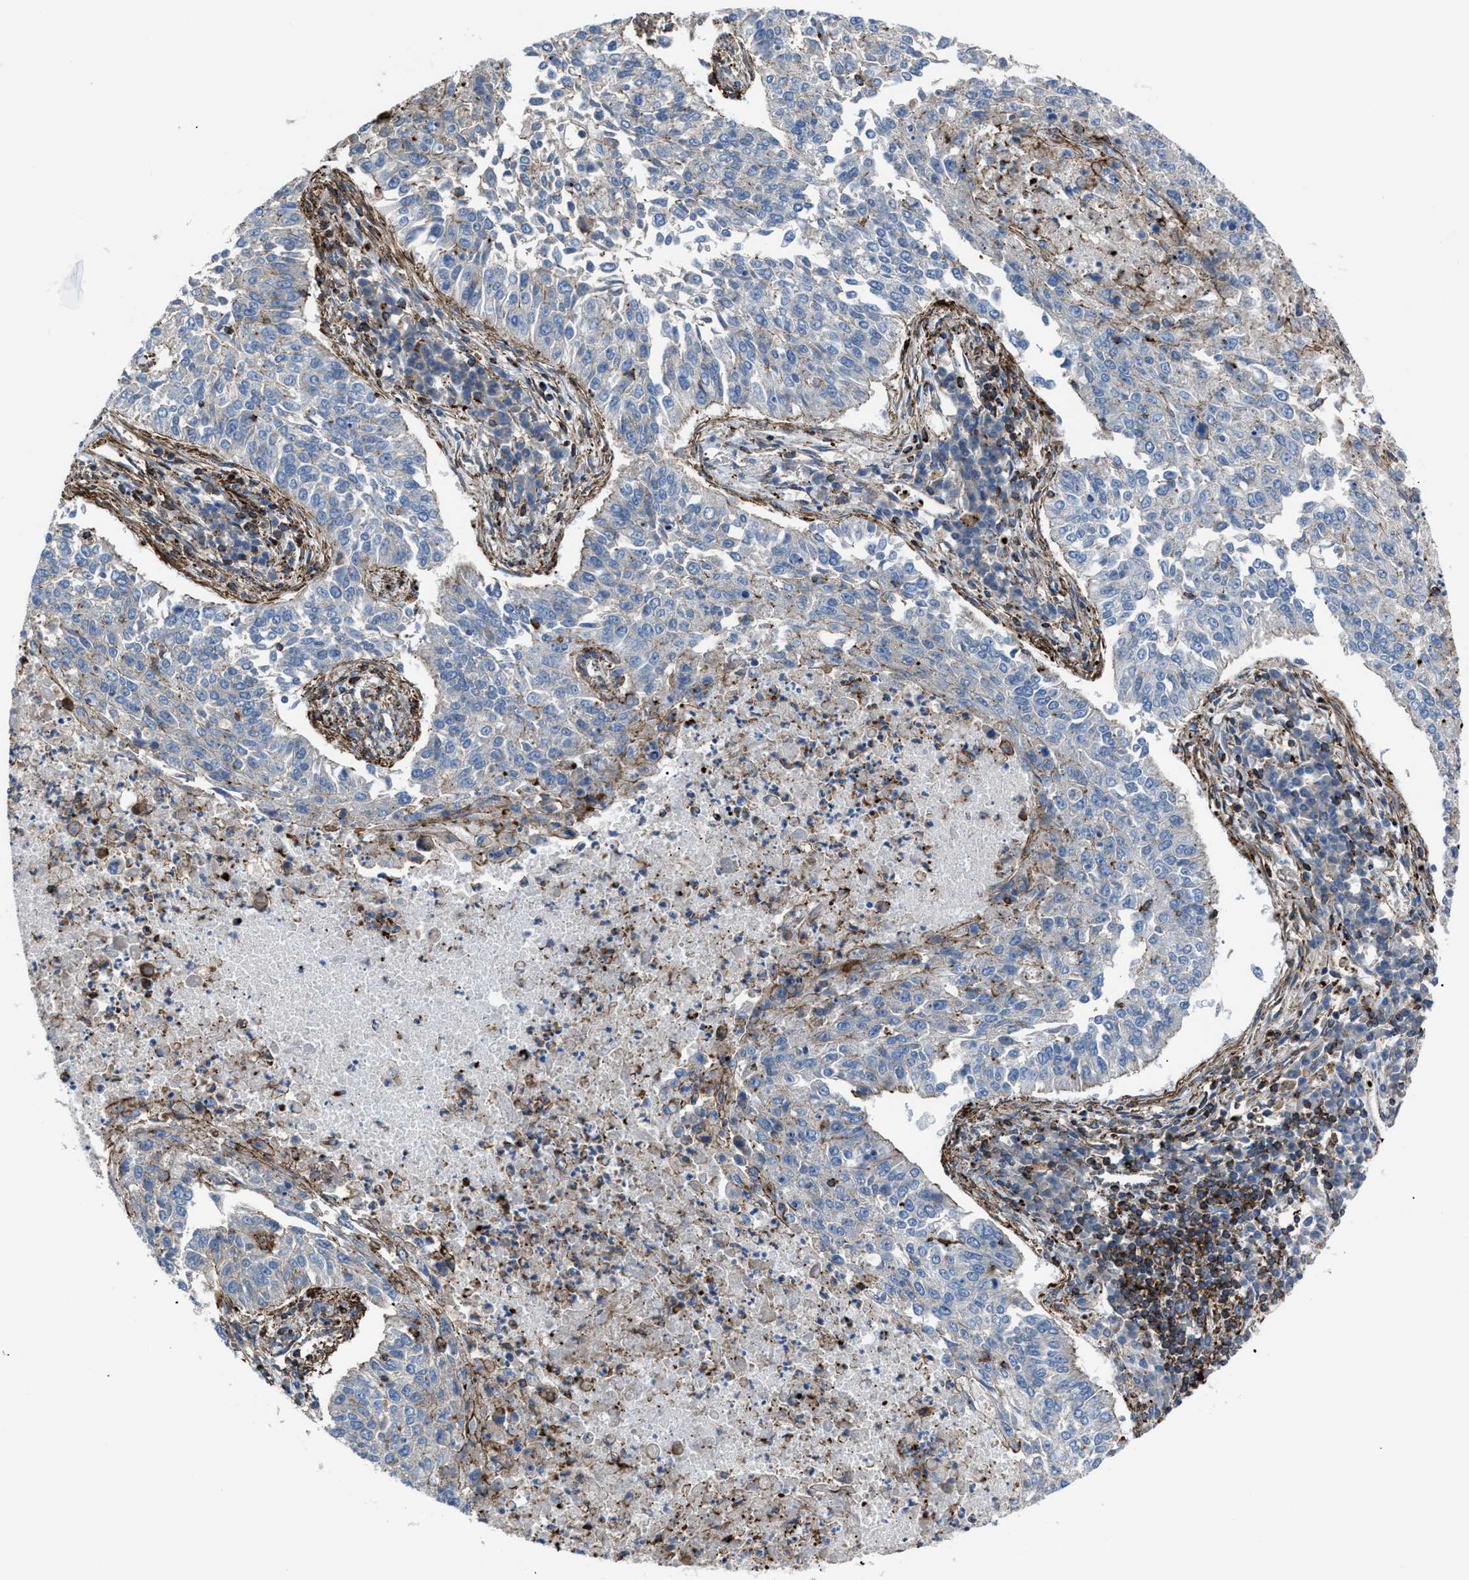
{"staining": {"intensity": "negative", "quantity": "none", "location": "none"}, "tissue": "lung cancer", "cell_type": "Tumor cells", "image_type": "cancer", "snomed": [{"axis": "morphology", "description": "Normal tissue, NOS"}, {"axis": "morphology", "description": "Squamous cell carcinoma, NOS"}, {"axis": "topography", "description": "Cartilage tissue"}, {"axis": "topography", "description": "Bronchus"}, {"axis": "topography", "description": "Lung"}], "caption": "Tumor cells show no significant staining in lung cancer (squamous cell carcinoma). (Brightfield microscopy of DAB IHC at high magnification).", "gene": "AGPAT2", "patient": {"sex": "female", "age": 49}}